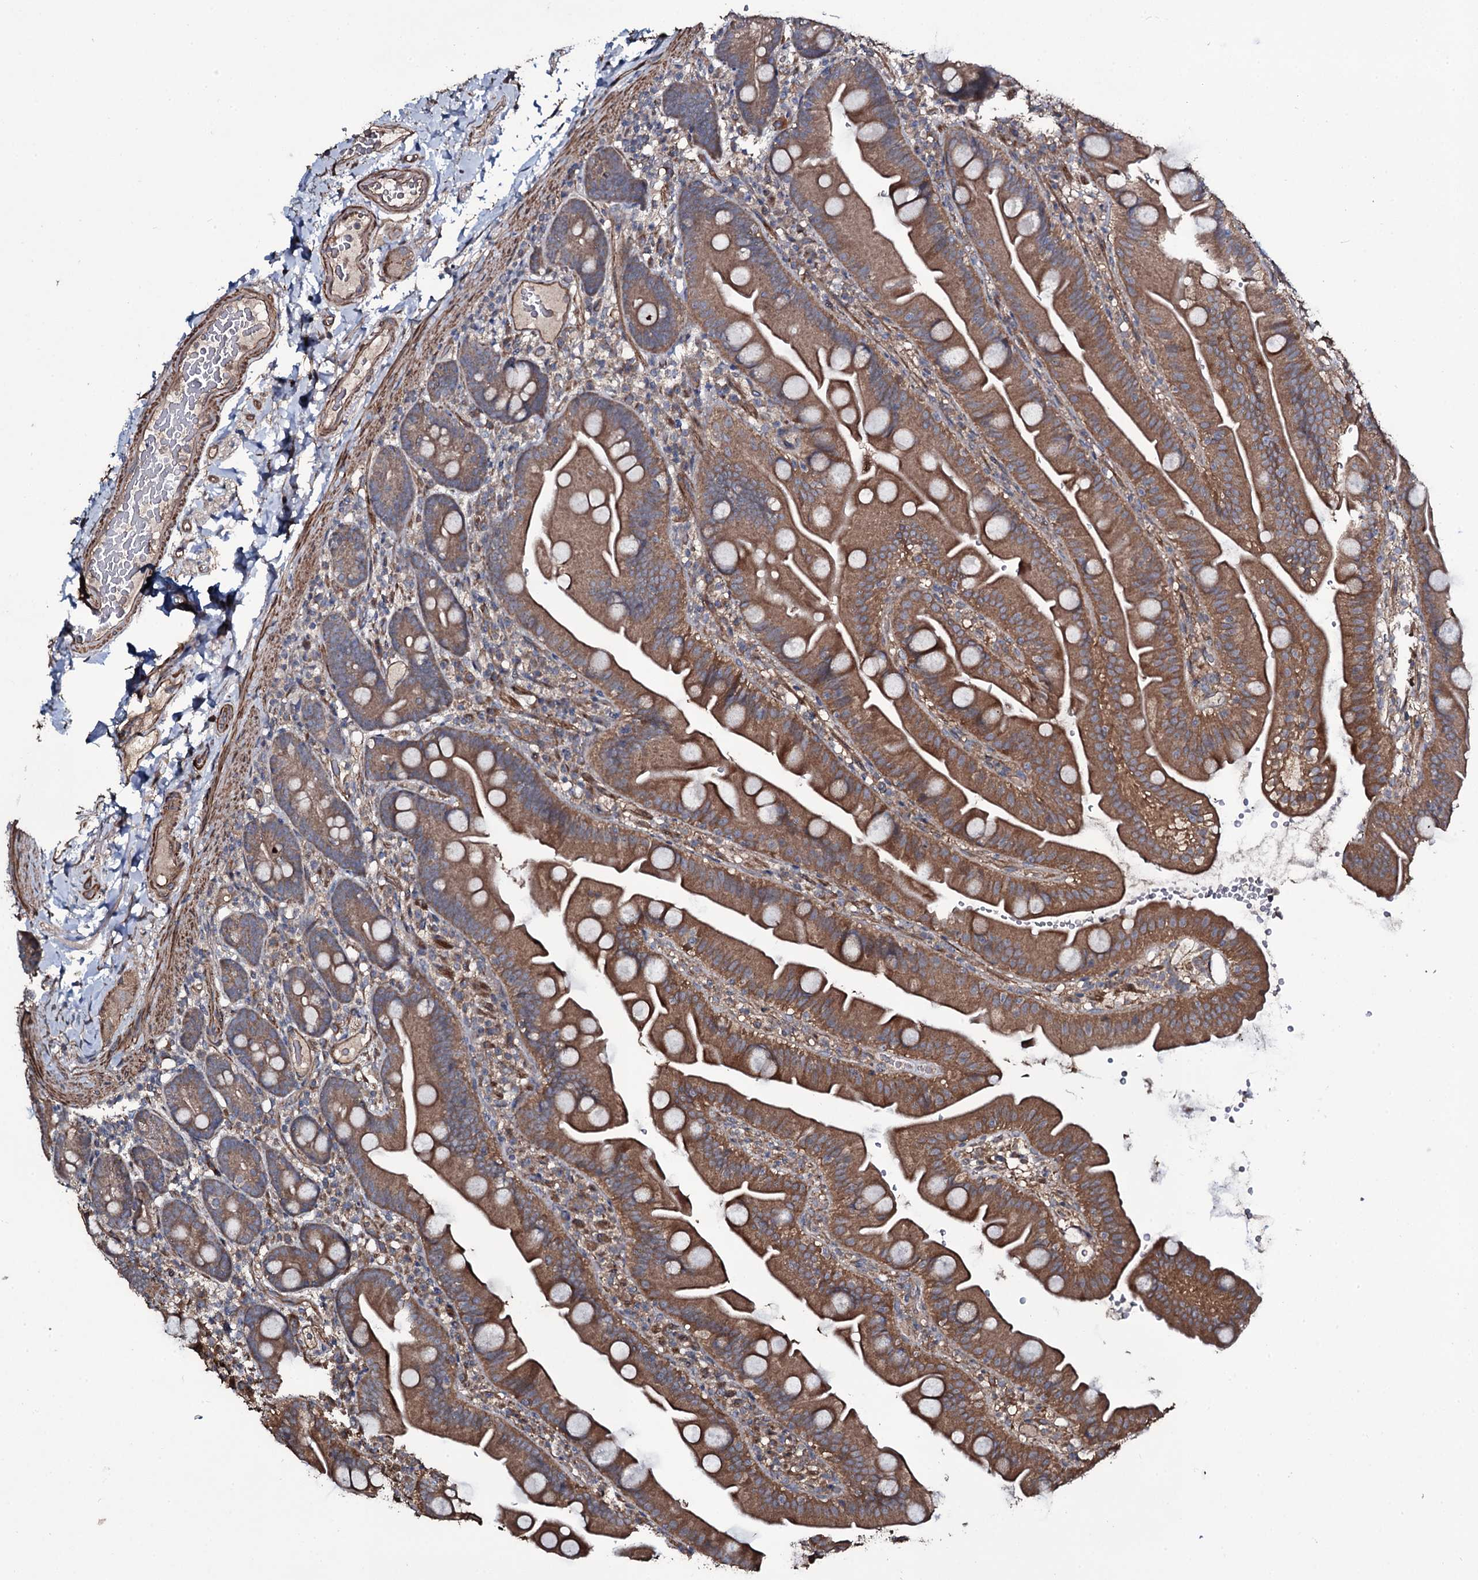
{"staining": {"intensity": "moderate", "quantity": ">75%", "location": "cytoplasmic/membranous"}, "tissue": "small intestine", "cell_type": "Glandular cells", "image_type": "normal", "snomed": [{"axis": "morphology", "description": "Normal tissue, NOS"}, {"axis": "topography", "description": "Small intestine"}], "caption": "Glandular cells show medium levels of moderate cytoplasmic/membranous positivity in approximately >75% of cells in normal human small intestine.", "gene": "WIPF3", "patient": {"sex": "female", "age": 68}}